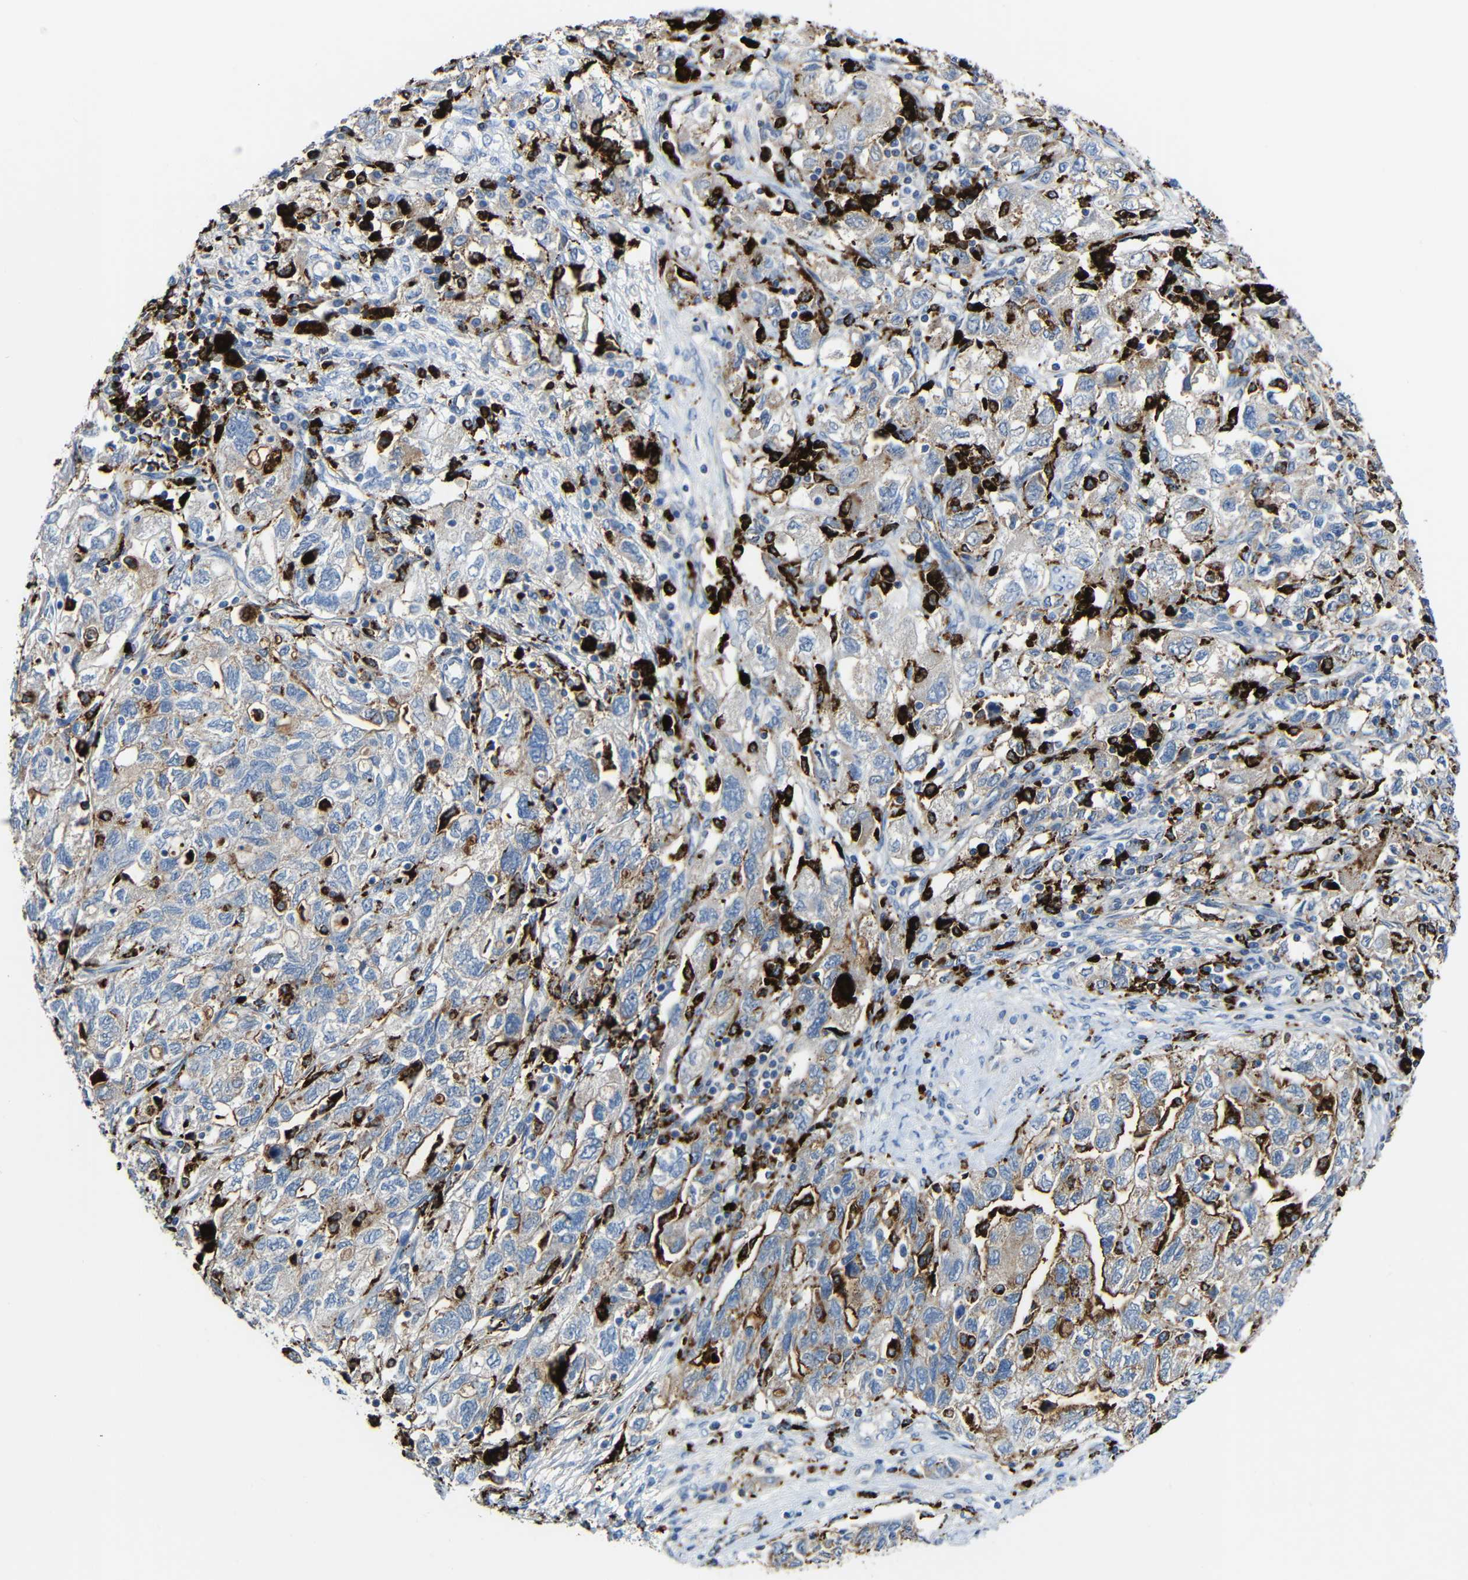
{"staining": {"intensity": "moderate", "quantity": ">75%", "location": "cytoplasmic/membranous"}, "tissue": "ovarian cancer", "cell_type": "Tumor cells", "image_type": "cancer", "snomed": [{"axis": "morphology", "description": "Carcinoma, NOS"}, {"axis": "morphology", "description": "Cystadenocarcinoma, serous, NOS"}, {"axis": "topography", "description": "Ovary"}], "caption": "High-magnification brightfield microscopy of ovarian cancer stained with DAB (brown) and counterstained with hematoxylin (blue). tumor cells exhibit moderate cytoplasmic/membranous positivity is seen in approximately>75% of cells. The staining was performed using DAB, with brown indicating positive protein expression. Nuclei are stained blue with hematoxylin.", "gene": "HLA-DMA", "patient": {"sex": "female", "age": 69}}